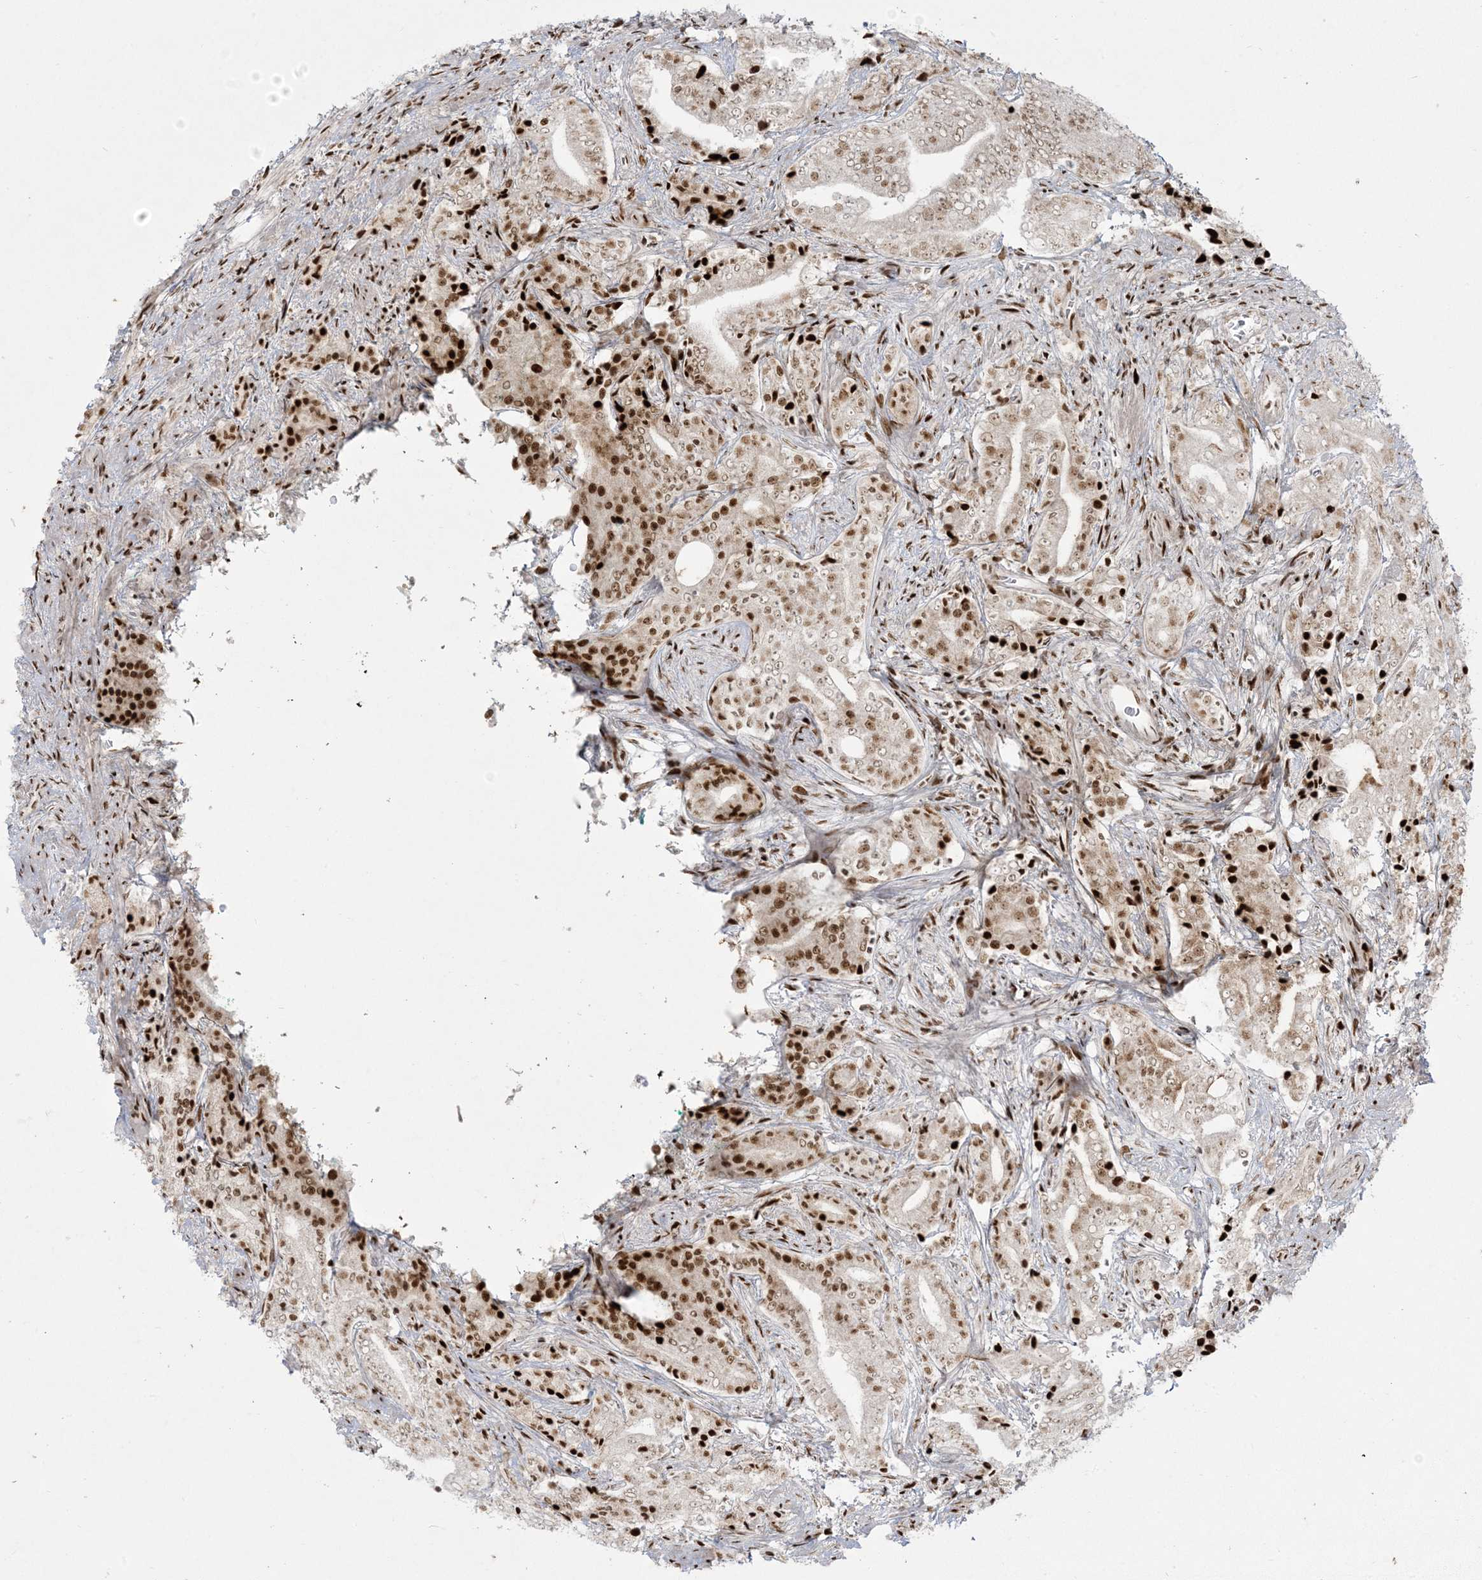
{"staining": {"intensity": "strong", "quantity": "25%-75%", "location": "nuclear"}, "tissue": "prostate cancer", "cell_type": "Tumor cells", "image_type": "cancer", "snomed": [{"axis": "morphology", "description": "Adenocarcinoma, High grade"}, {"axis": "topography", "description": "Prostate"}], "caption": "Protein staining by IHC exhibits strong nuclear staining in about 25%-75% of tumor cells in prostate adenocarcinoma (high-grade). Using DAB (brown) and hematoxylin (blue) stains, captured at high magnification using brightfield microscopy.", "gene": "RBM10", "patient": {"sex": "male", "age": 57}}